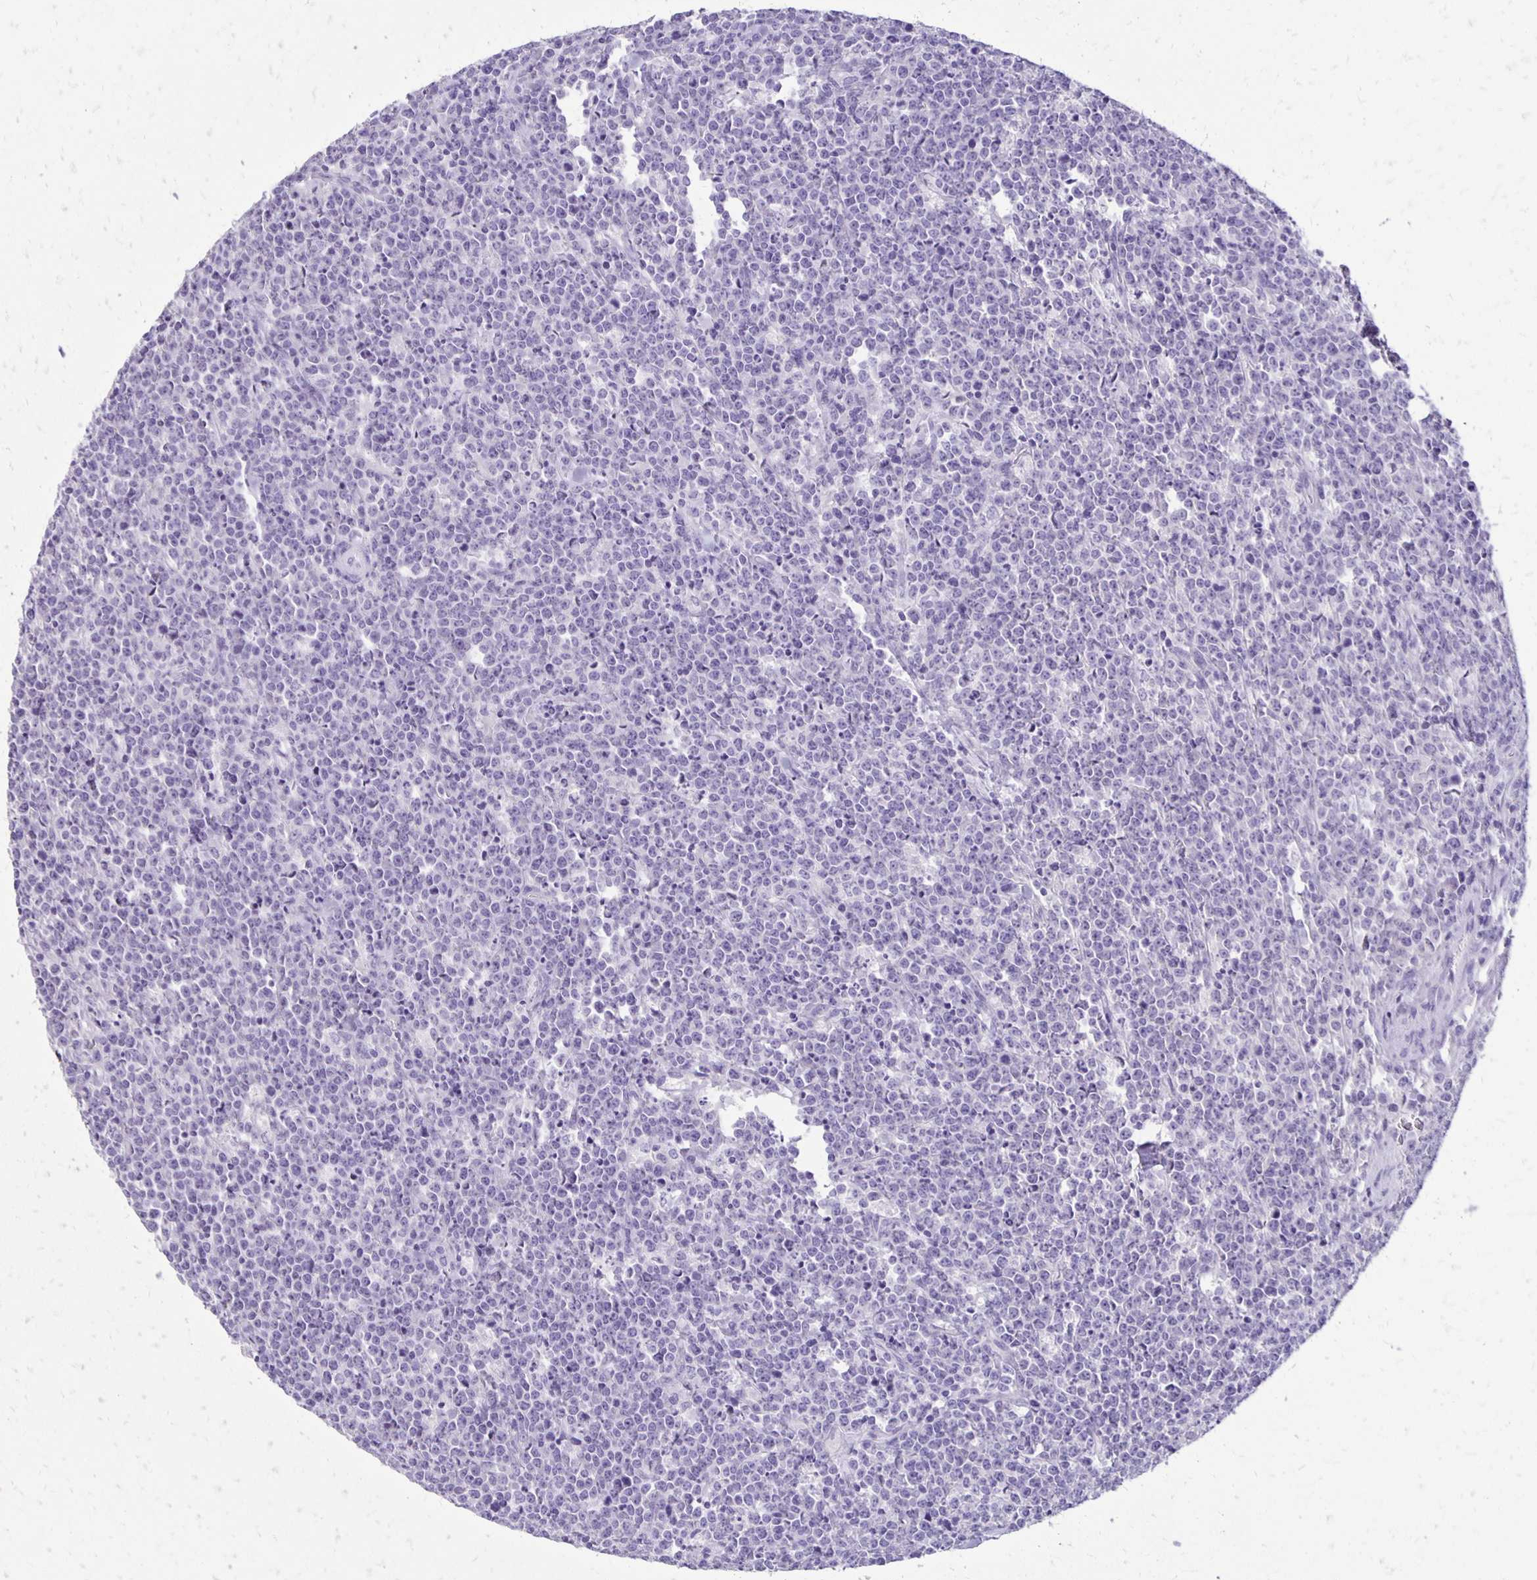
{"staining": {"intensity": "negative", "quantity": "none", "location": "none"}, "tissue": "lymphoma", "cell_type": "Tumor cells", "image_type": "cancer", "snomed": [{"axis": "morphology", "description": "Malignant lymphoma, non-Hodgkin's type, High grade"}, {"axis": "topography", "description": "Small intestine"}], "caption": "Tumor cells show no significant positivity in malignant lymphoma, non-Hodgkin's type (high-grade). The staining is performed using DAB brown chromogen with nuclei counter-stained in using hematoxylin.", "gene": "ANKRD45", "patient": {"sex": "female", "age": 56}}